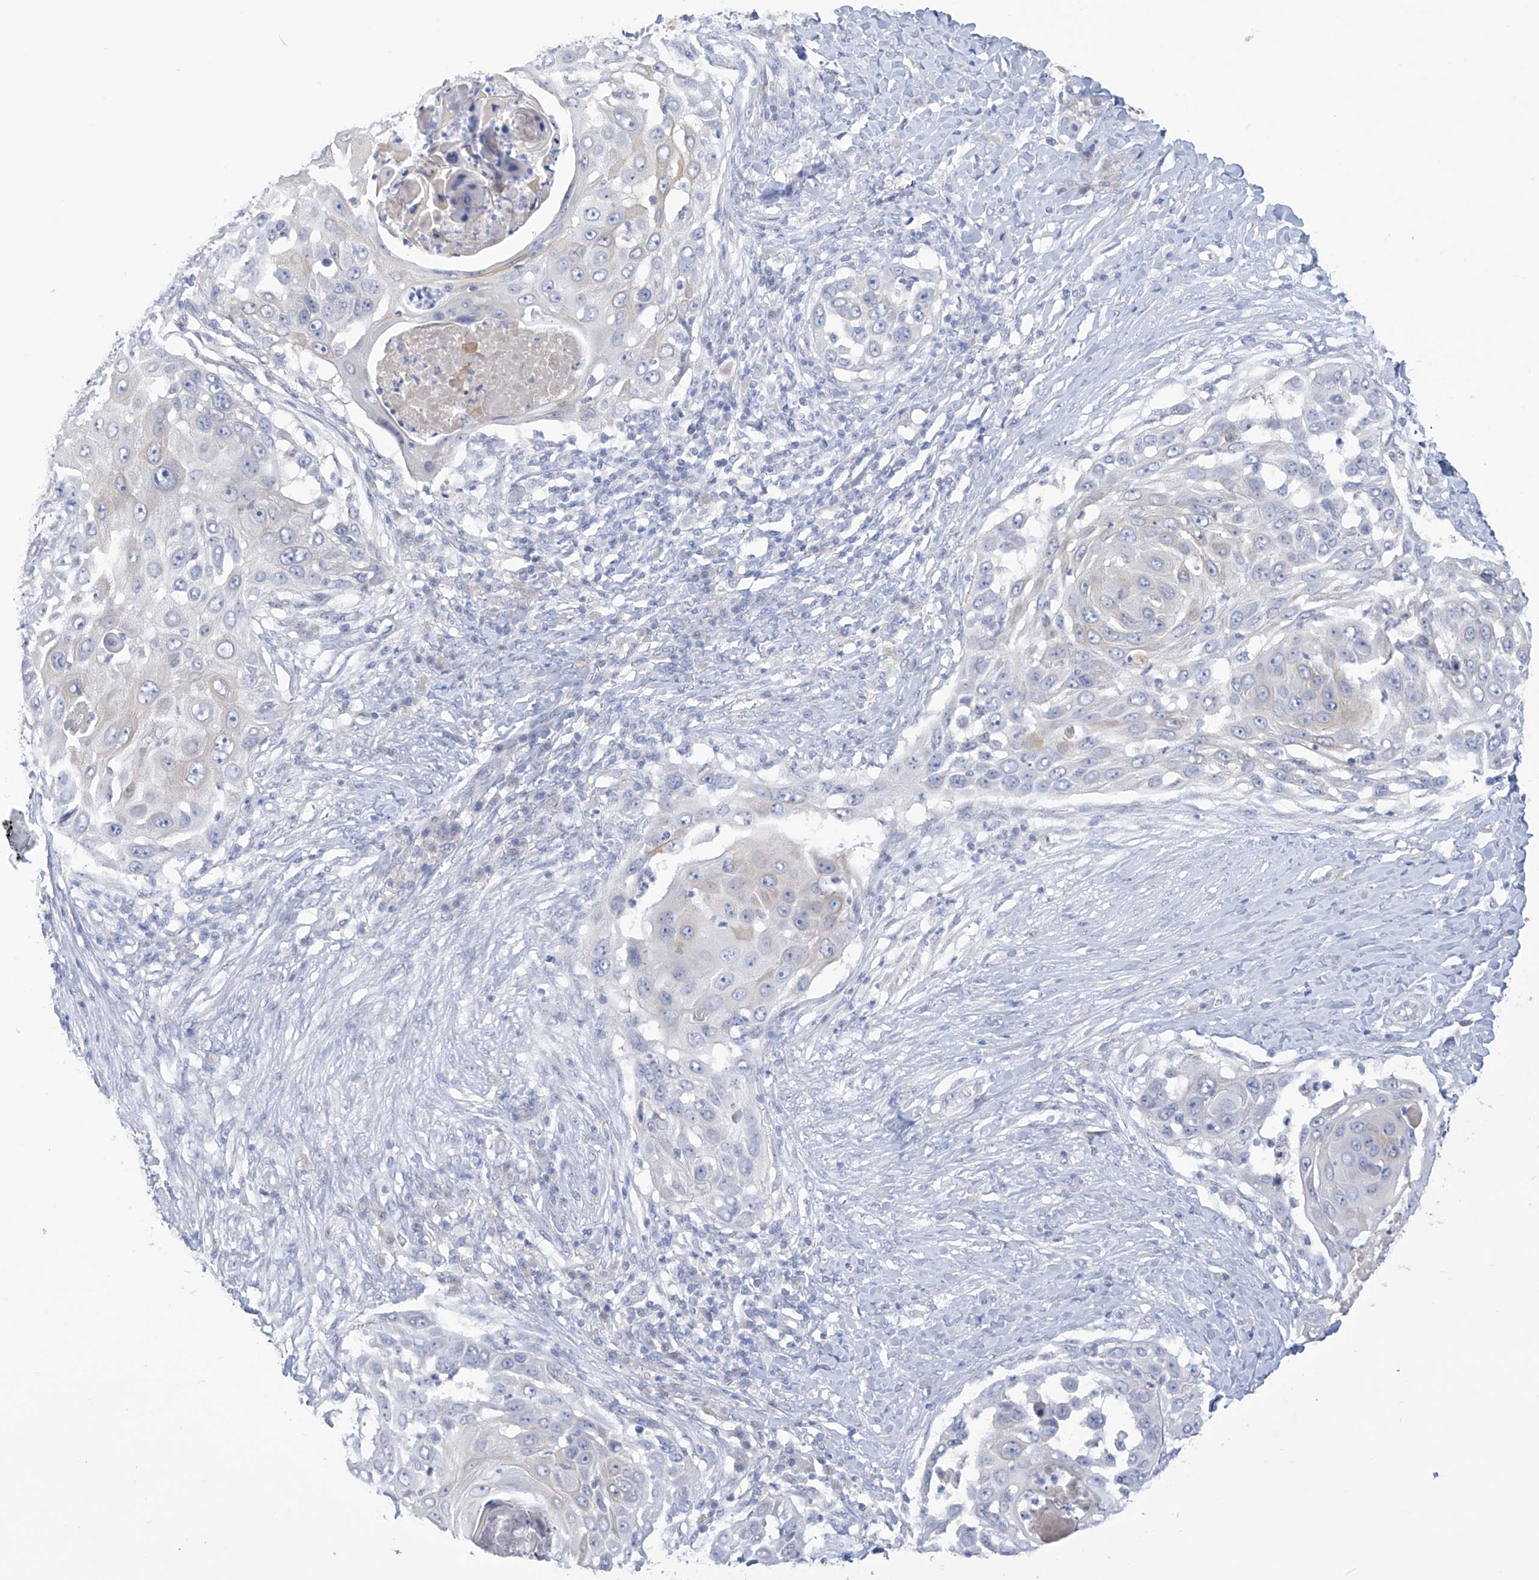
{"staining": {"intensity": "negative", "quantity": "none", "location": "none"}, "tissue": "skin cancer", "cell_type": "Tumor cells", "image_type": "cancer", "snomed": [{"axis": "morphology", "description": "Squamous cell carcinoma, NOS"}, {"axis": "topography", "description": "Skin"}], "caption": "The histopathology image displays no significant positivity in tumor cells of skin cancer.", "gene": "IBA57", "patient": {"sex": "female", "age": 44}}